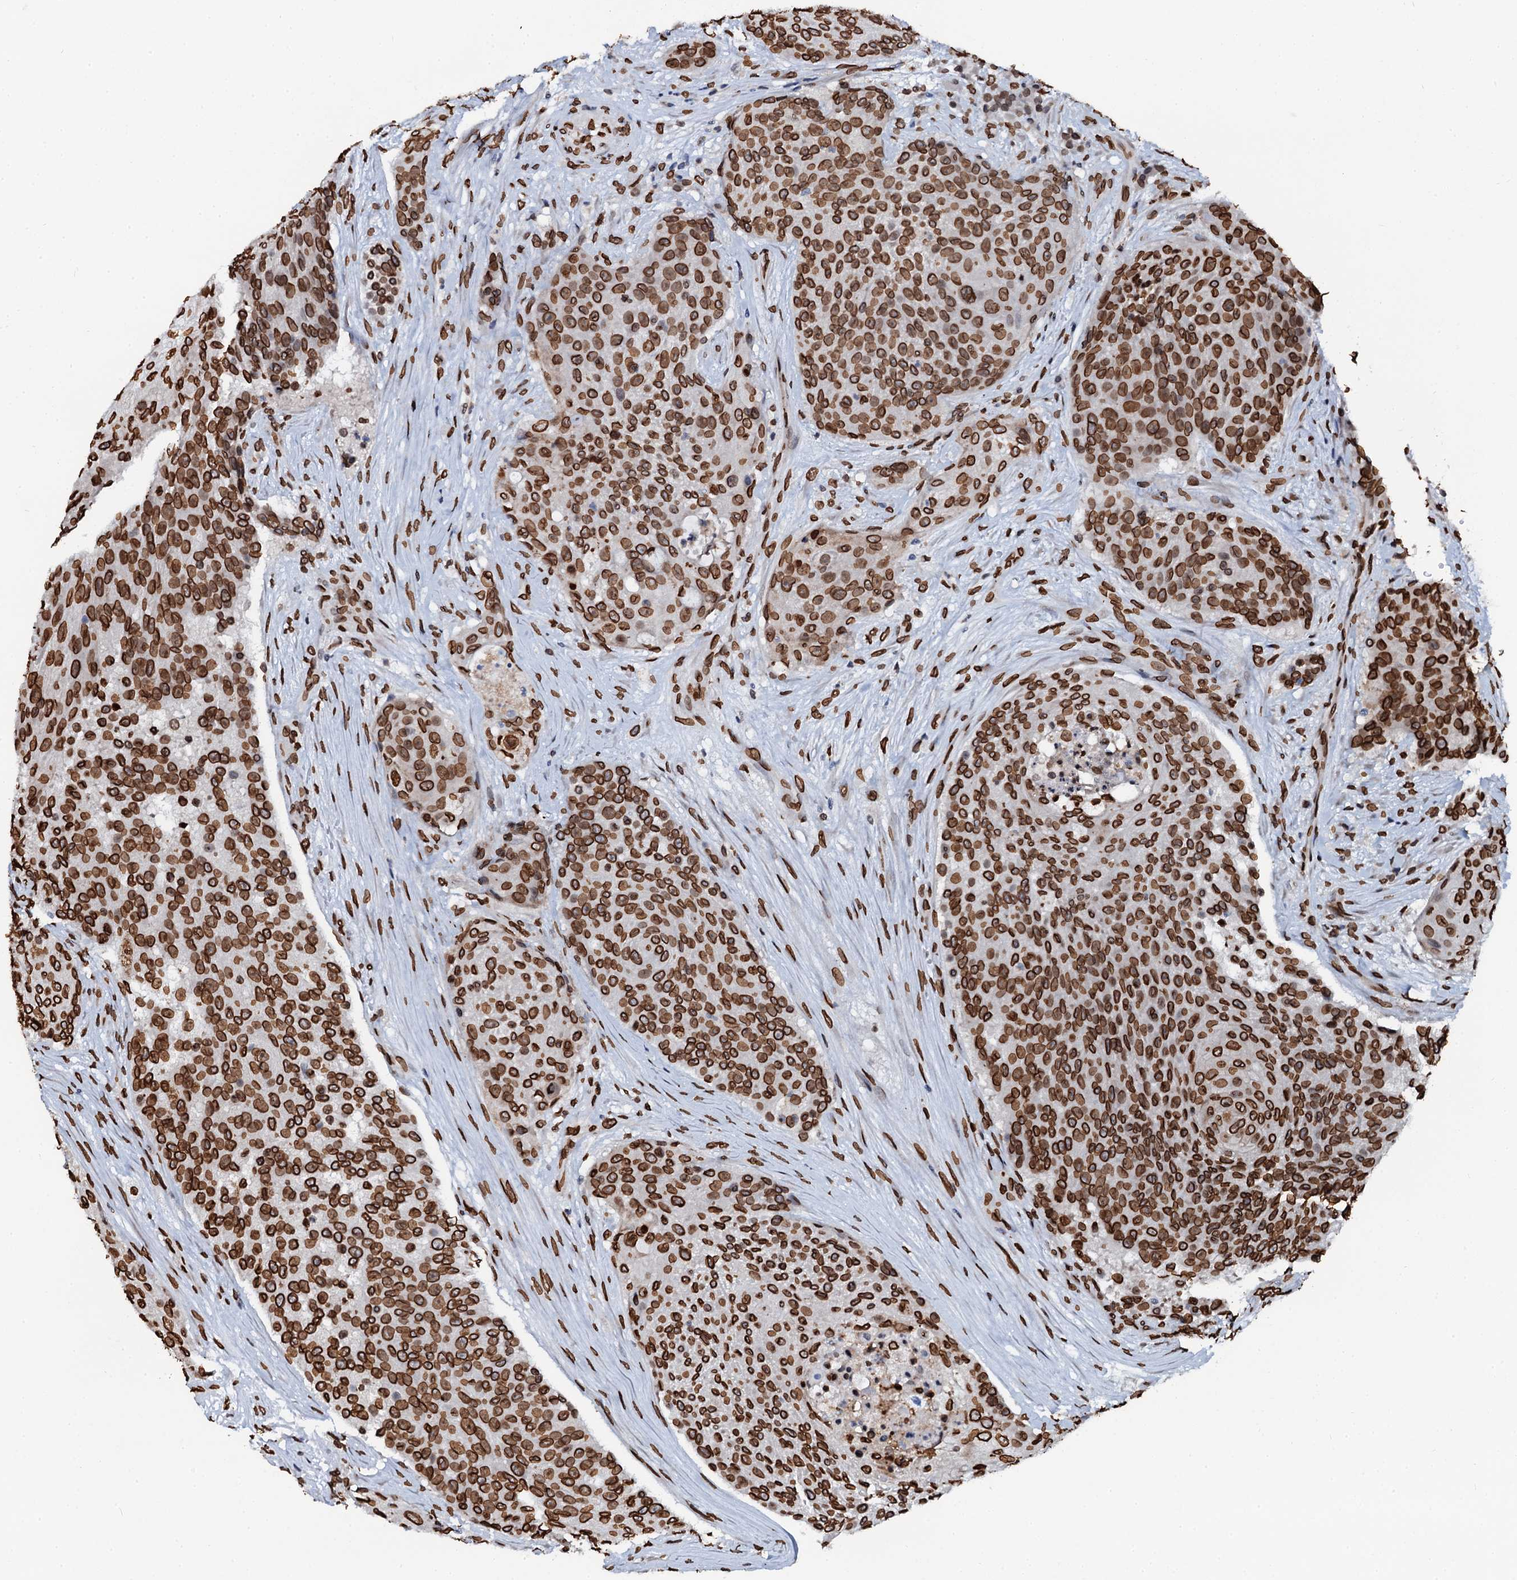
{"staining": {"intensity": "strong", "quantity": ">75%", "location": "cytoplasmic/membranous,nuclear"}, "tissue": "urothelial cancer", "cell_type": "Tumor cells", "image_type": "cancer", "snomed": [{"axis": "morphology", "description": "Urothelial carcinoma, High grade"}, {"axis": "topography", "description": "Urinary bladder"}], "caption": "Strong cytoplasmic/membranous and nuclear staining for a protein is appreciated in about >75% of tumor cells of urothelial cancer using IHC.", "gene": "KATNAL2", "patient": {"sex": "female", "age": 63}}